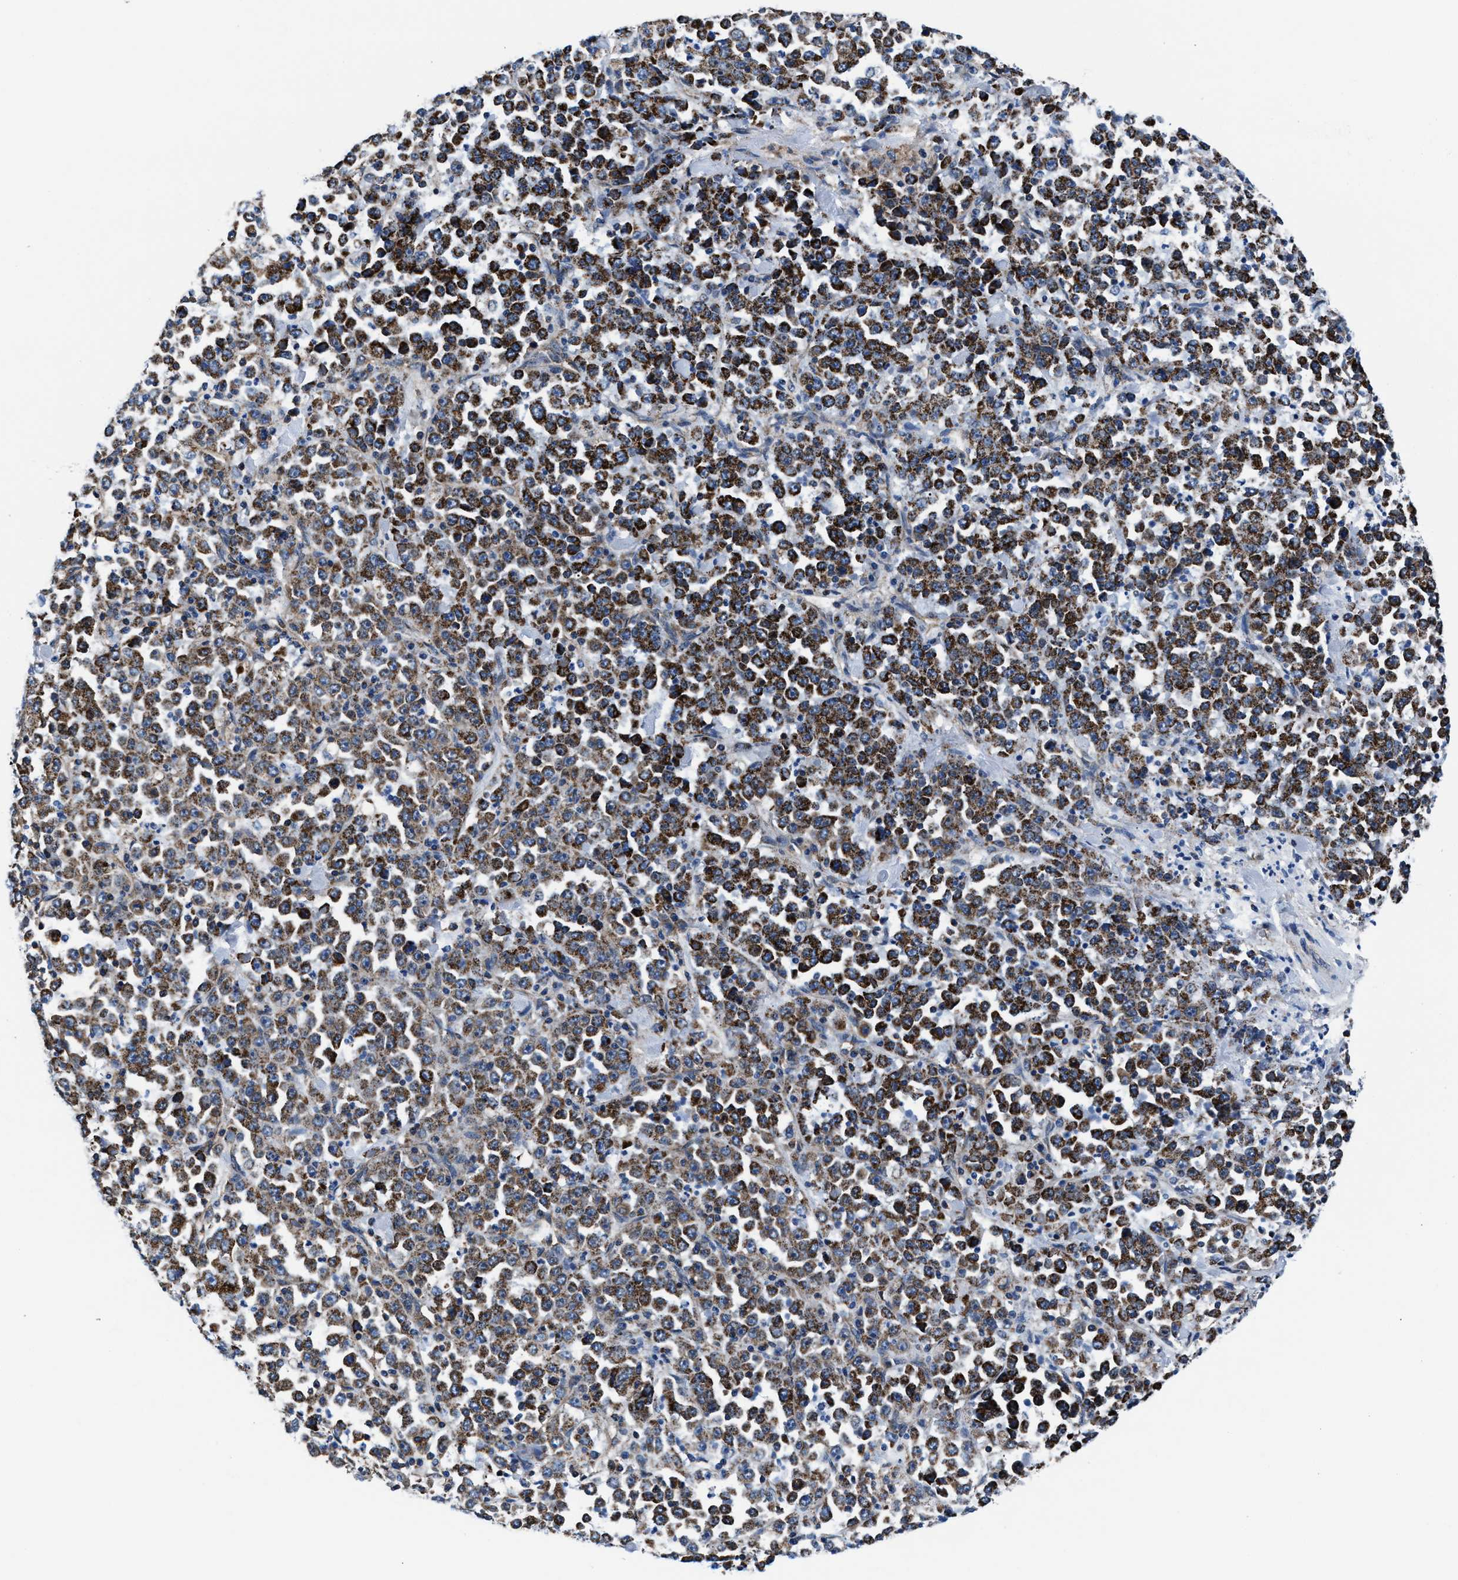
{"staining": {"intensity": "strong", "quantity": ">75%", "location": "cytoplasmic/membranous"}, "tissue": "stomach cancer", "cell_type": "Tumor cells", "image_type": "cancer", "snomed": [{"axis": "morphology", "description": "Normal tissue, NOS"}, {"axis": "morphology", "description": "Adenocarcinoma, NOS"}, {"axis": "topography", "description": "Stomach, upper"}, {"axis": "topography", "description": "Stomach"}], "caption": "Immunohistochemical staining of stomach cancer shows high levels of strong cytoplasmic/membranous staining in approximately >75% of tumor cells.", "gene": "NKTR", "patient": {"sex": "male", "age": 59}}